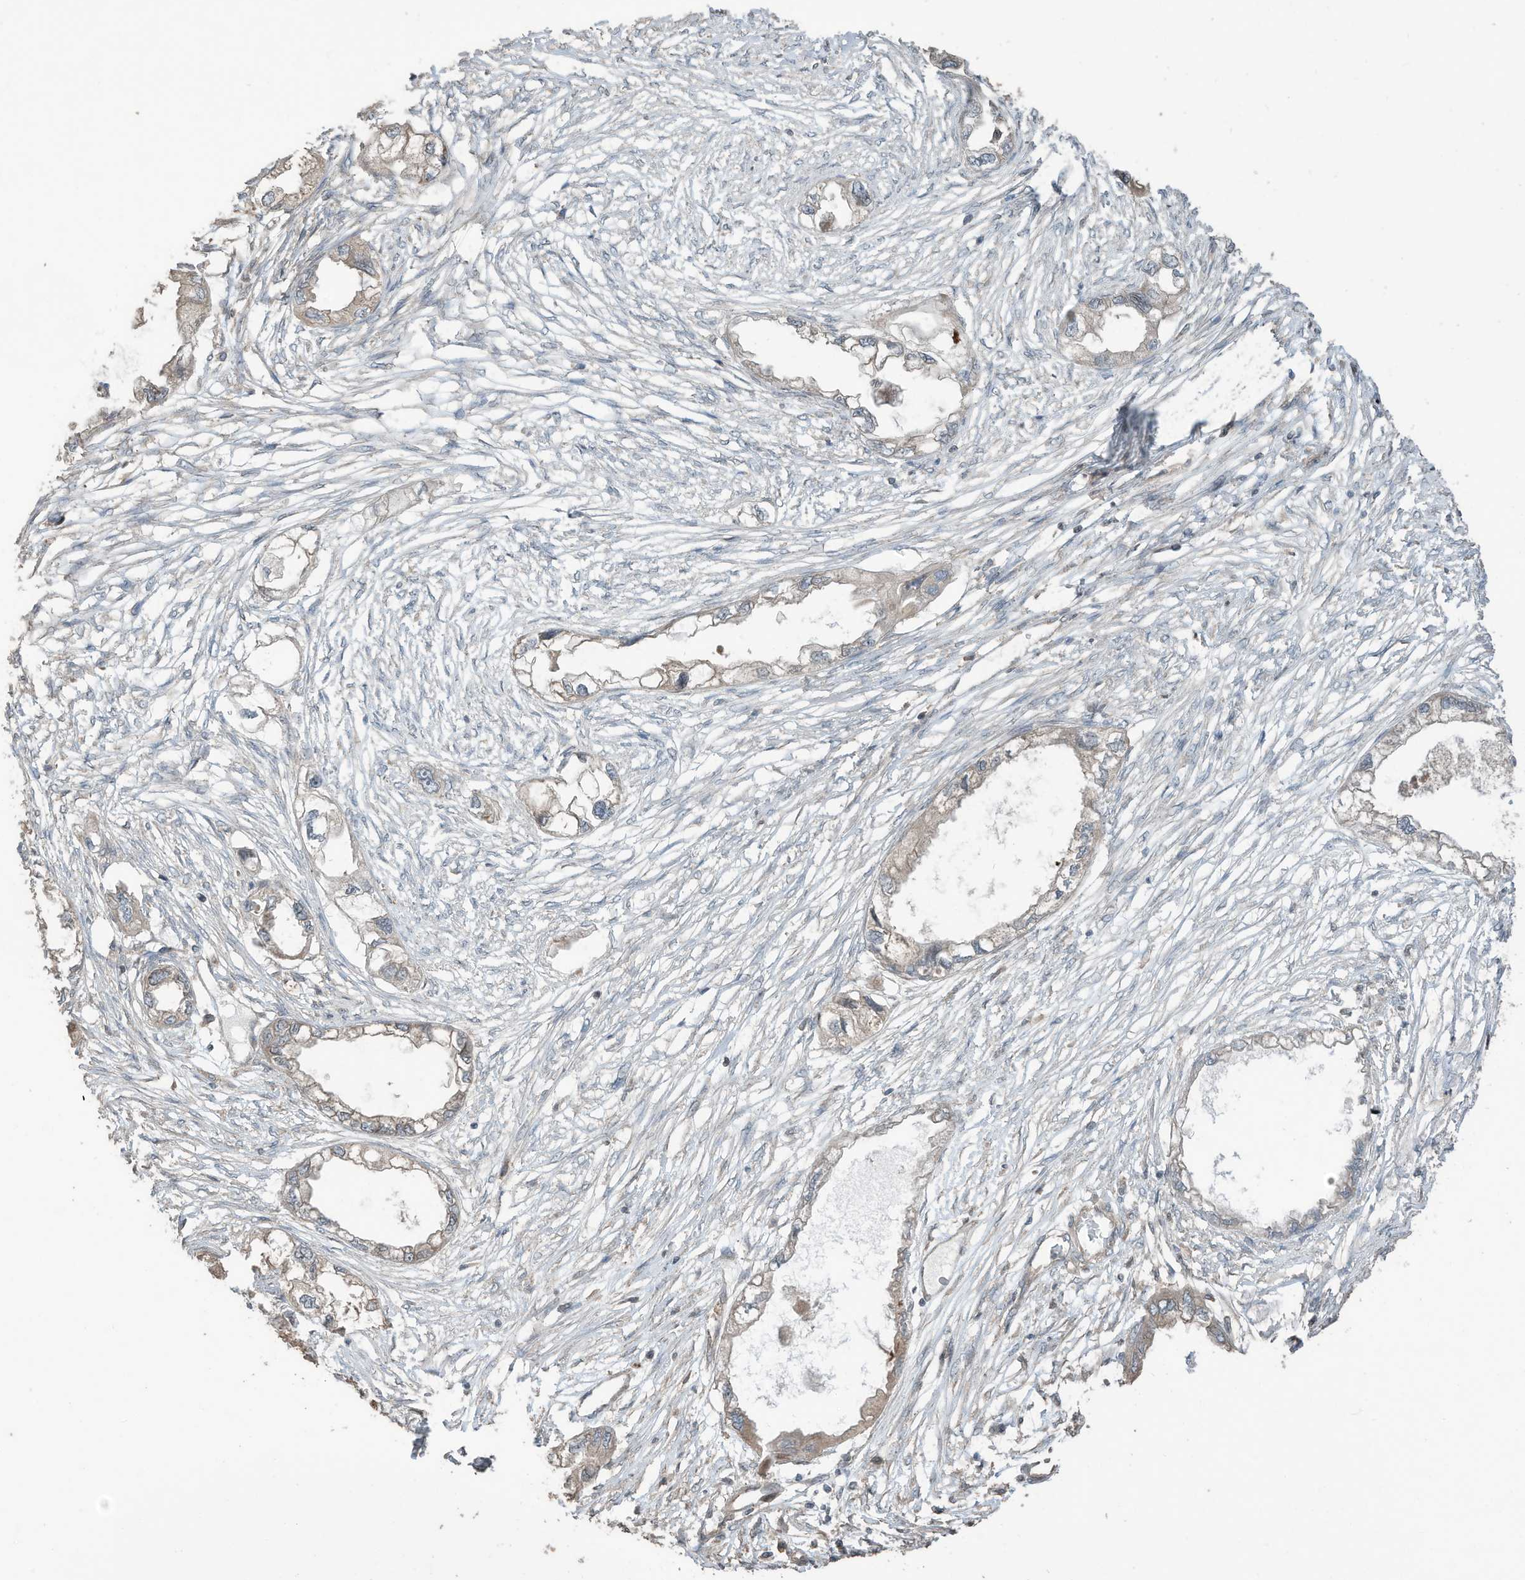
{"staining": {"intensity": "weak", "quantity": ">75%", "location": "cytoplasmic/membranous"}, "tissue": "endometrial cancer", "cell_type": "Tumor cells", "image_type": "cancer", "snomed": [{"axis": "morphology", "description": "Adenocarcinoma, NOS"}, {"axis": "morphology", "description": "Adenocarcinoma, metastatic, NOS"}, {"axis": "topography", "description": "Adipose tissue"}, {"axis": "topography", "description": "Endometrium"}], "caption": "Approximately >75% of tumor cells in human adenocarcinoma (endometrial) exhibit weak cytoplasmic/membranous protein expression as visualized by brown immunohistochemical staining.", "gene": "ZNF653", "patient": {"sex": "female", "age": 67}}